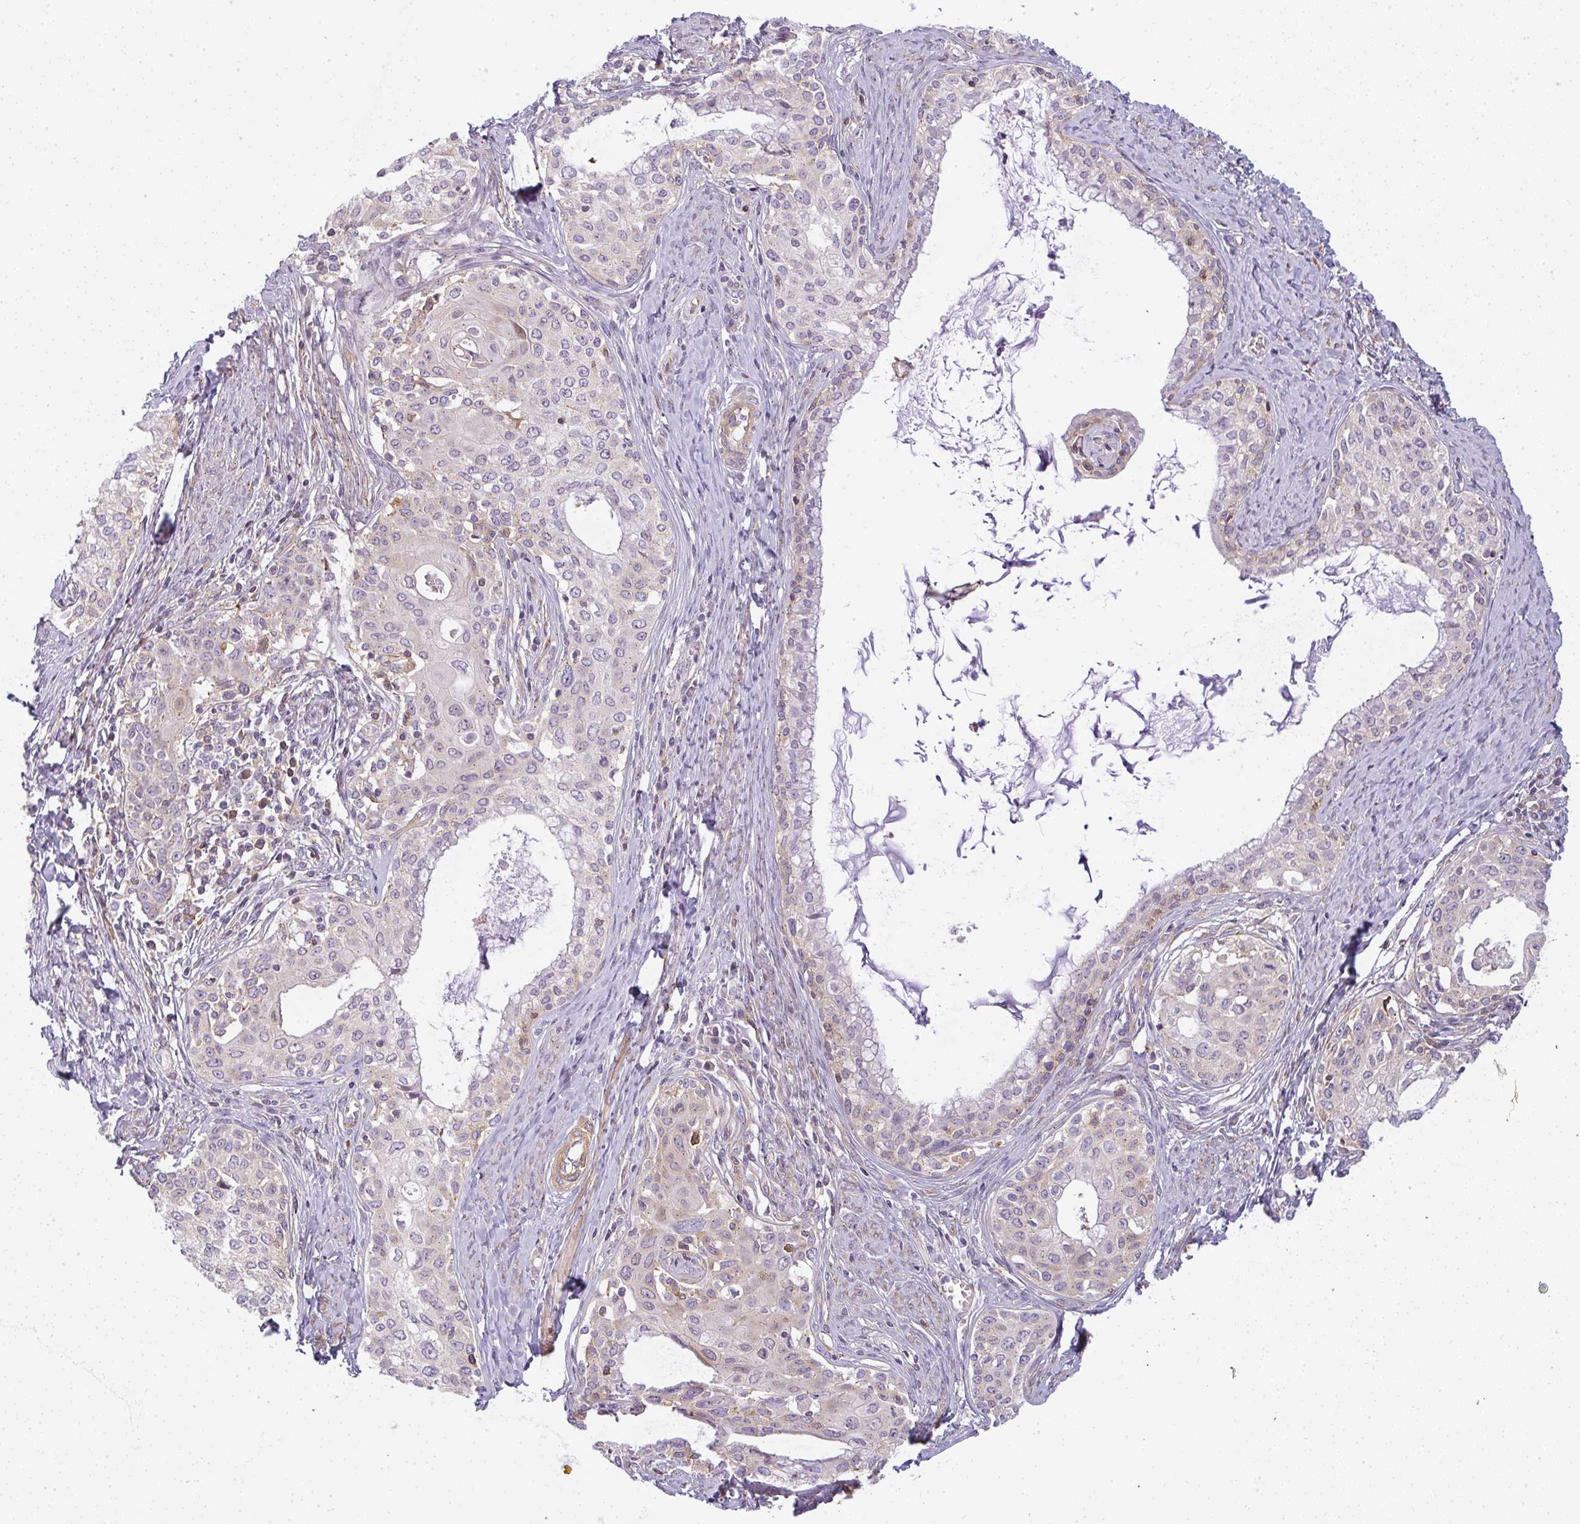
{"staining": {"intensity": "negative", "quantity": "none", "location": "none"}, "tissue": "cervical cancer", "cell_type": "Tumor cells", "image_type": "cancer", "snomed": [{"axis": "morphology", "description": "Squamous cell carcinoma, NOS"}, {"axis": "morphology", "description": "Adenocarcinoma, NOS"}, {"axis": "topography", "description": "Cervix"}], "caption": "A high-resolution micrograph shows immunohistochemistry (IHC) staining of cervical cancer, which reveals no significant staining in tumor cells.", "gene": "SULF1", "patient": {"sex": "female", "age": 52}}